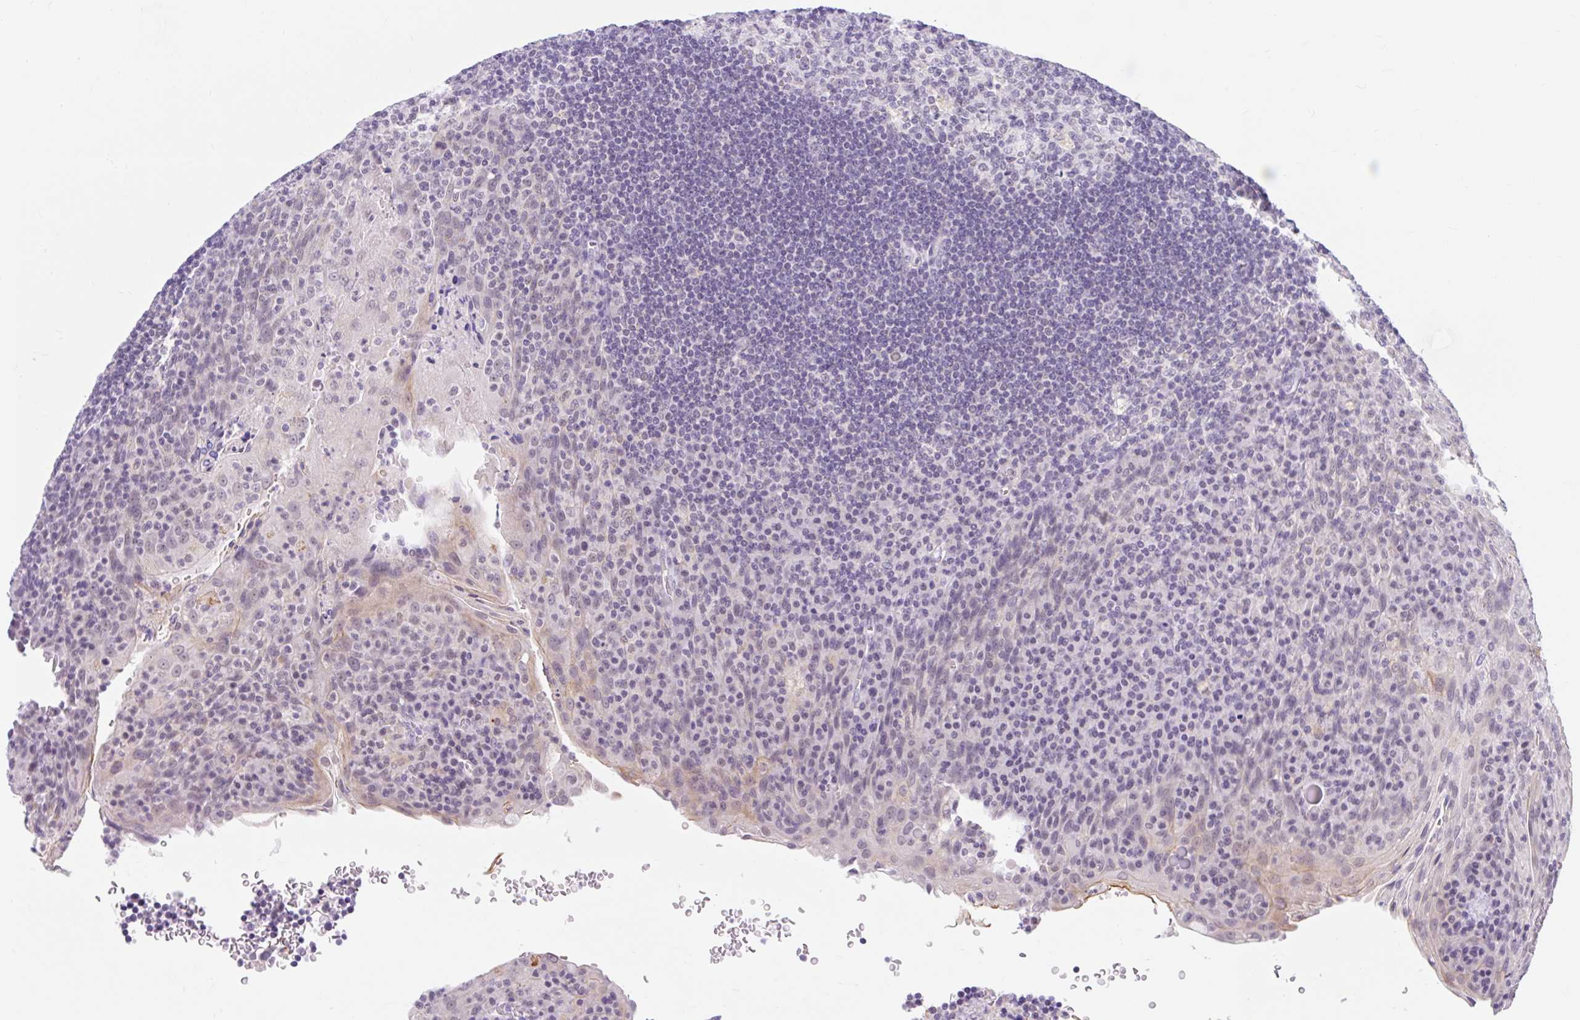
{"staining": {"intensity": "negative", "quantity": "none", "location": "none"}, "tissue": "tonsil", "cell_type": "Germinal center cells", "image_type": "normal", "snomed": [{"axis": "morphology", "description": "Normal tissue, NOS"}, {"axis": "topography", "description": "Tonsil"}], "caption": "Protein analysis of benign tonsil displays no significant positivity in germinal center cells.", "gene": "ITPK1", "patient": {"sex": "male", "age": 17}}